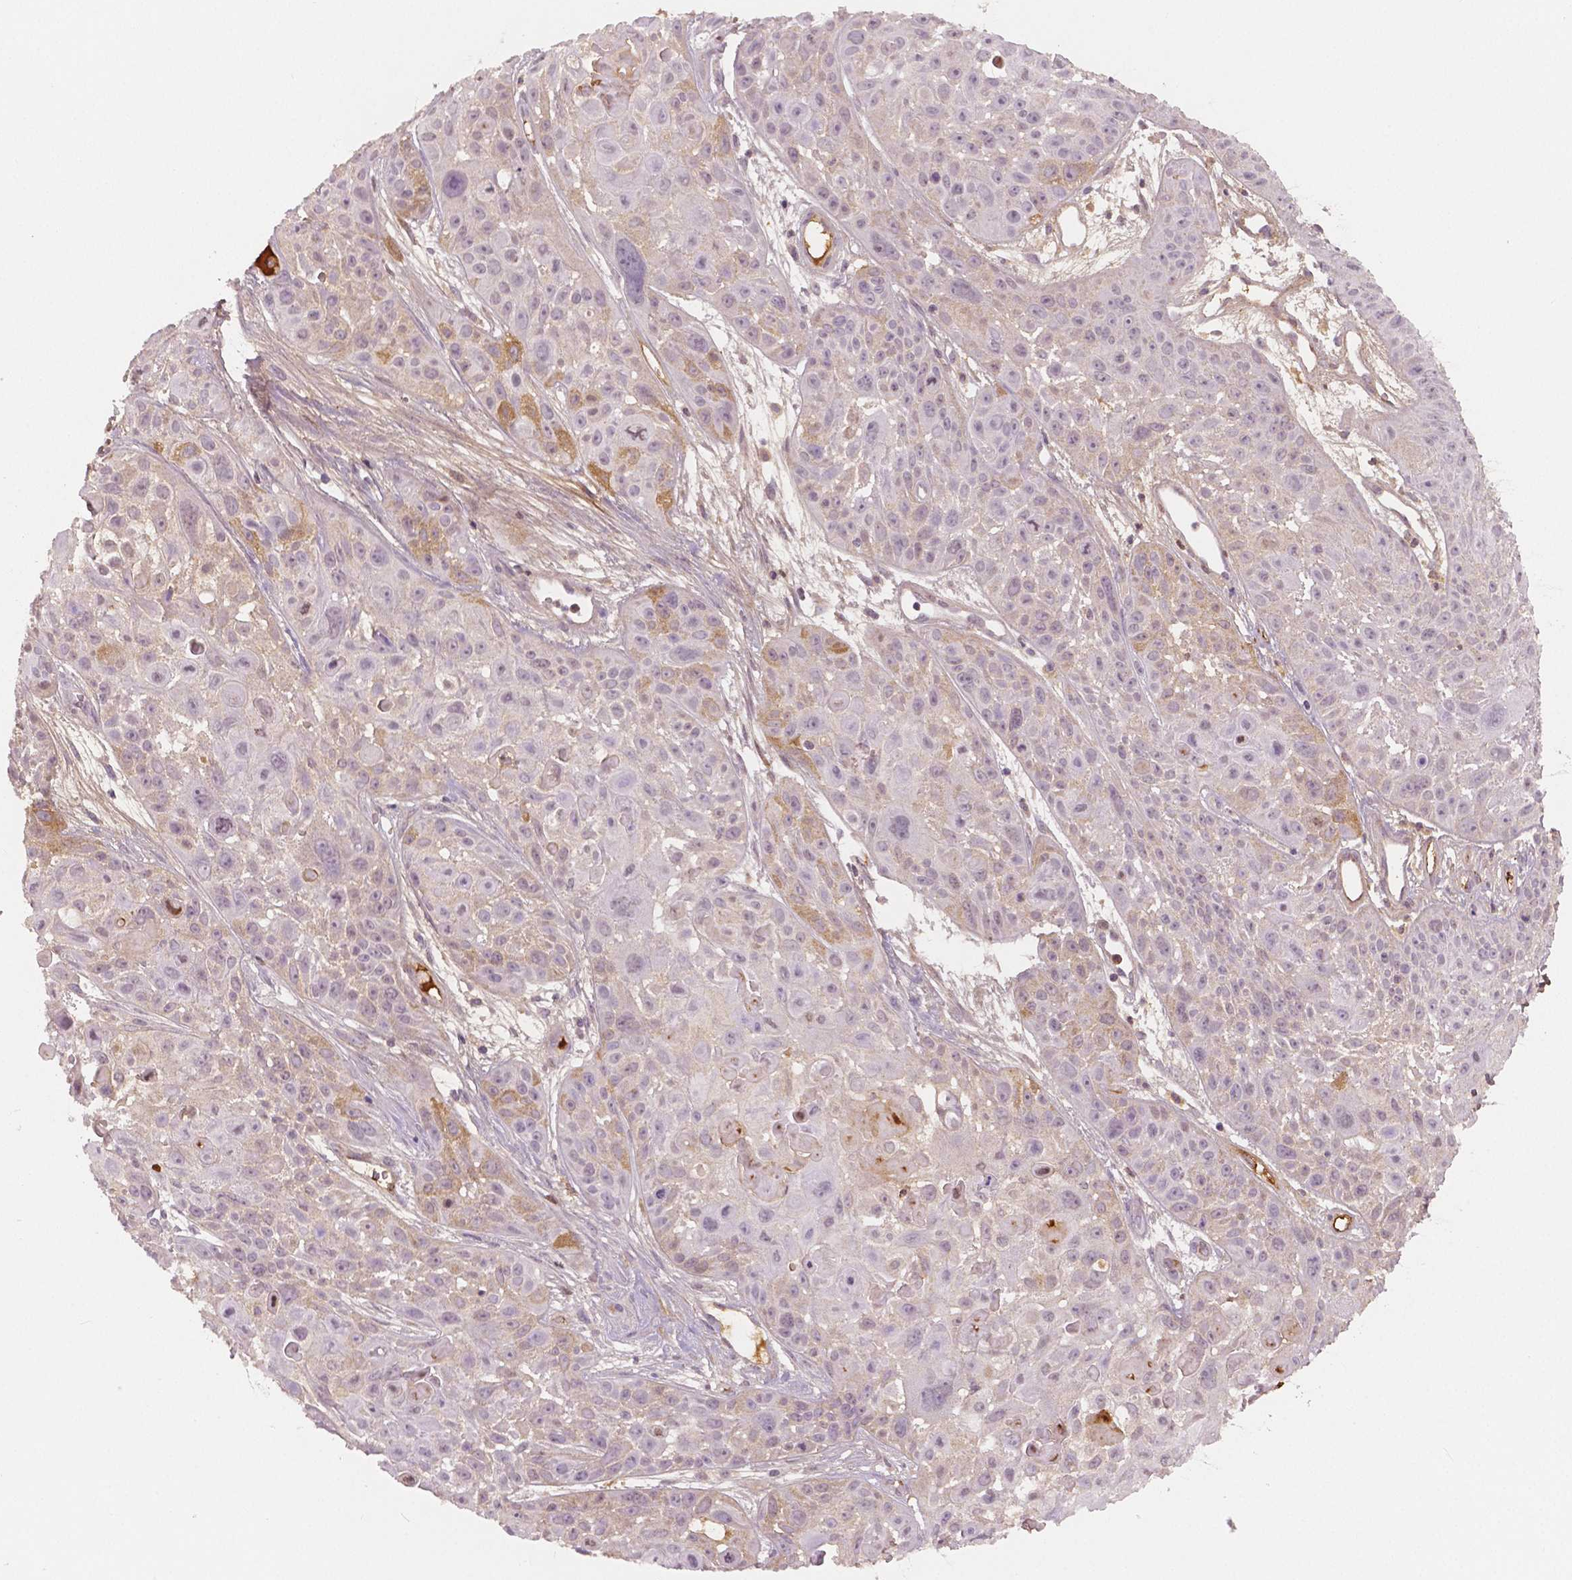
{"staining": {"intensity": "moderate", "quantity": "<25%", "location": "cytoplasmic/membranous"}, "tissue": "skin cancer", "cell_type": "Tumor cells", "image_type": "cancer", "snomed": [{"axis": "morphology", "description": "Squamous cell carcinoma, NOS"}, {"axis": "topography", "description": "Skin"}, {"axis": "topography", "description": "Anal"}], "caption": "Immunohistochemical staining of human skin squamous cell carcinoma shows moderate cytoplasmic/membranous protein expression in about <25% of tumor cells.", "gene": "APOA4", "patient": {"sex": "female", "age": 75}}